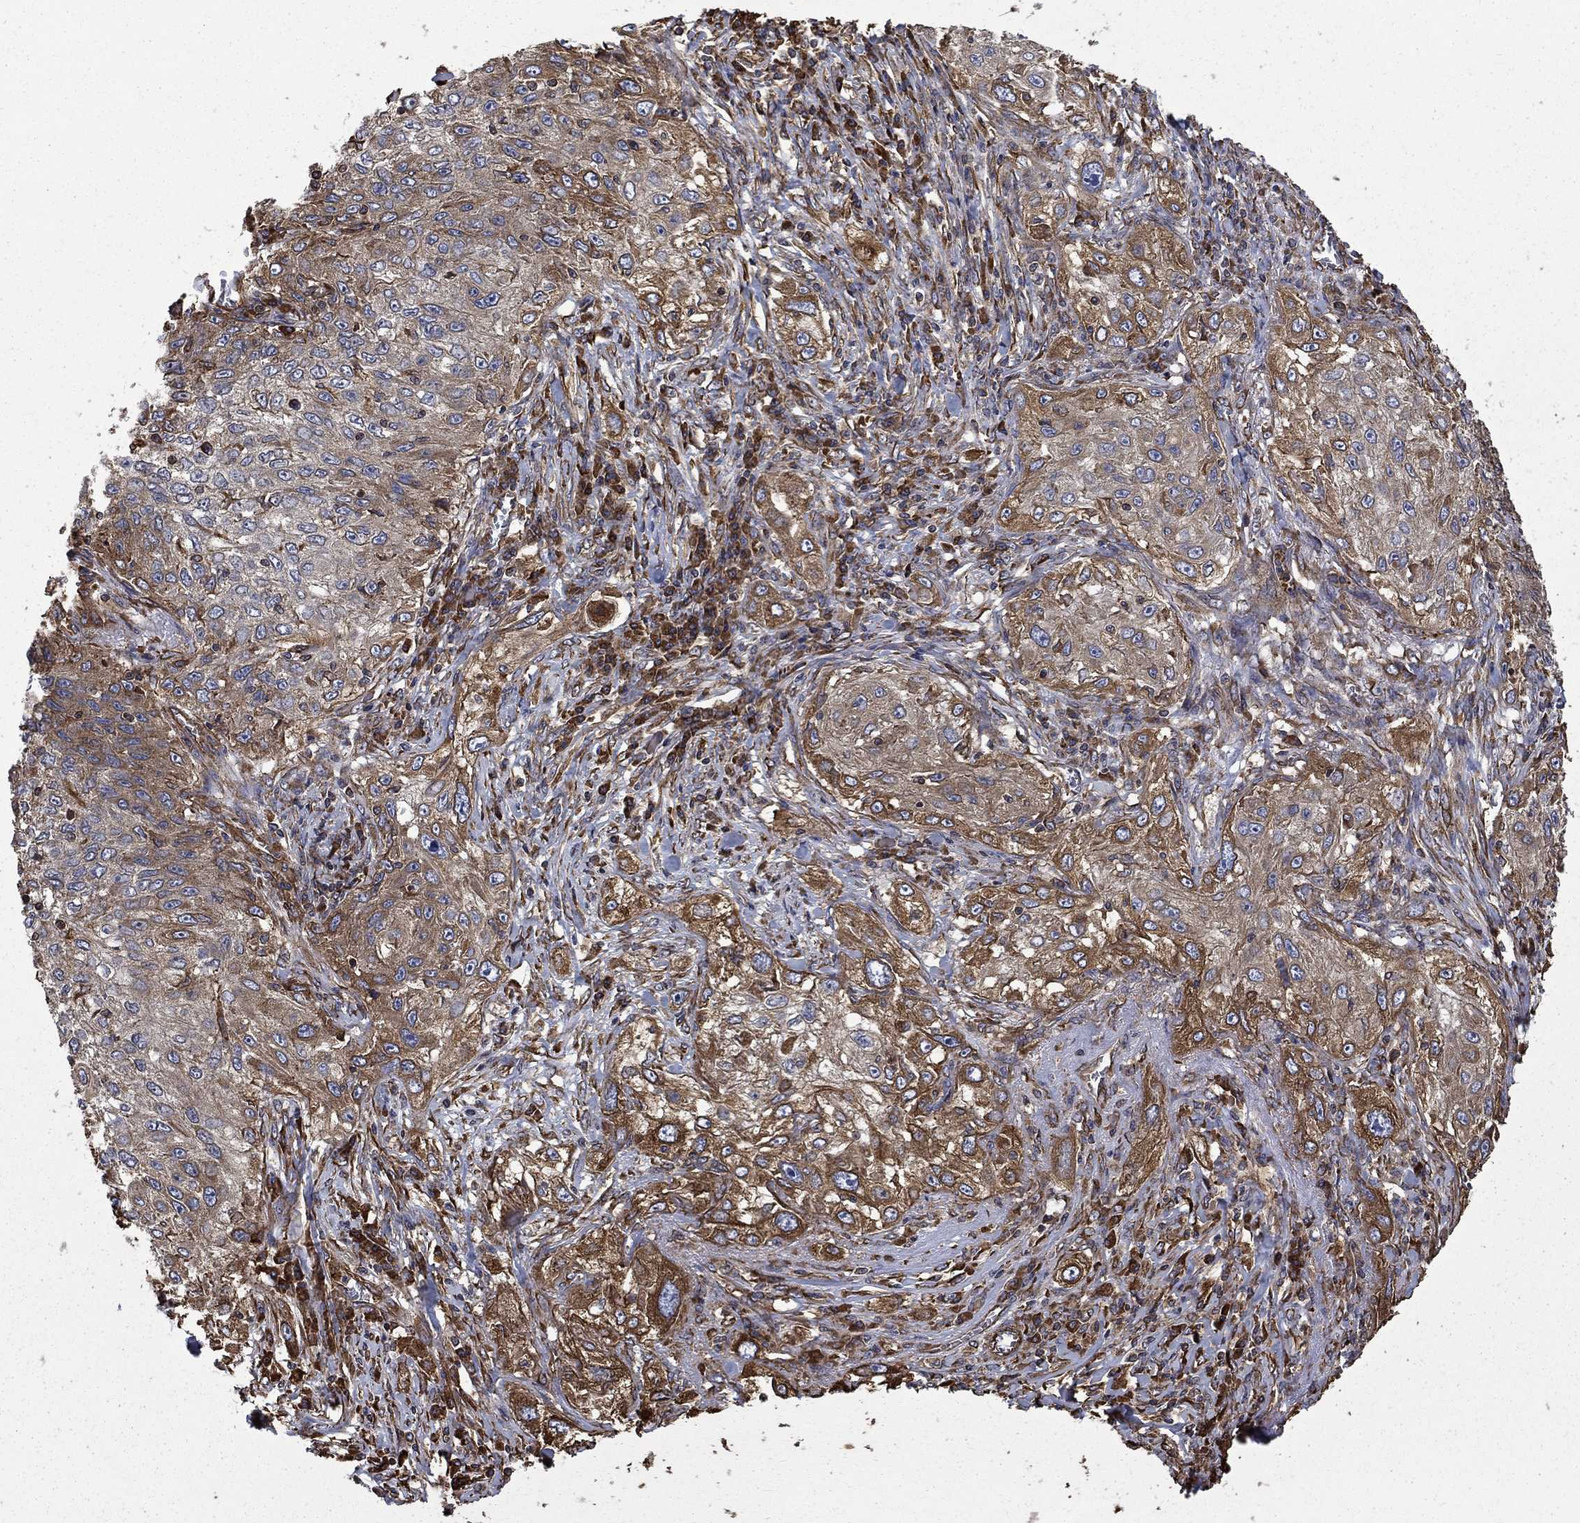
{"staining": {"intensity": "moderate", "quantity": ">75%", "location": "cytoplasmic/membranous"}, "tissue": "lung cancer", "cell_type": "Tumor cells", "image_type": "cancer", "snomed": [{"axis": "morphology", "description": "Squamous cell carcinoma, NOS"}, {"axis": "topography", "description": "Lung"}], "caption": "A histopathology image of squamous cell carcinoma (lung) stained for a protein demonstrates moderate cytoplasmic/membranous brown staining in tumor cells. The protein of interest is stained brown, and the nuclei are stained in blue (DAB IHC with brightfield microscopy, high magnification).", "gene": "CUTC", "patient": {"sex": "female", "age": 69}}